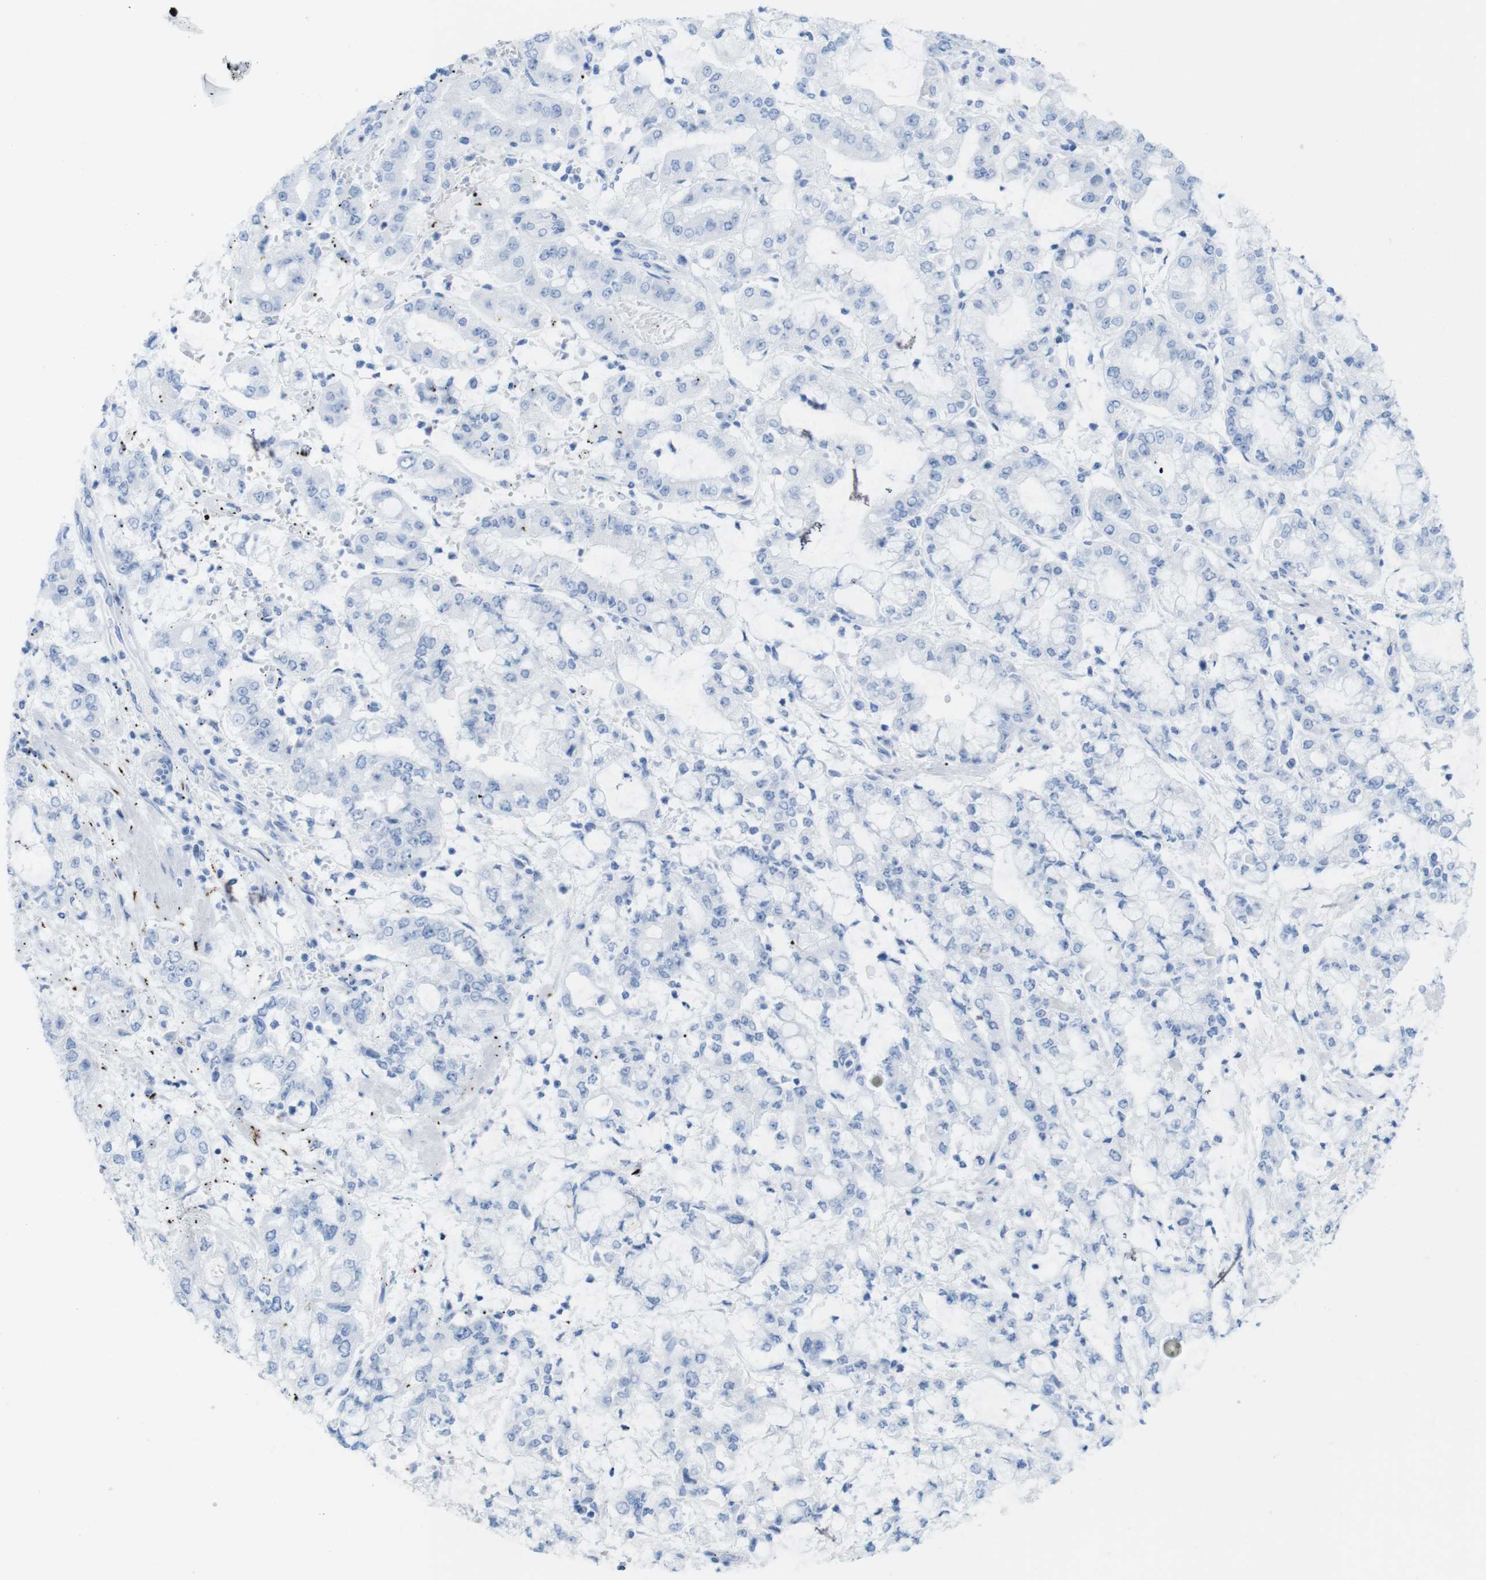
{"staining": {"intensity": "negative", "quantity": "none", "location": "none"}, "tissue": "stomach cancer", "cell_type": "Tumor cells", "image_type": "cancer", "snomed": [{"axis": "morphology", "description": "Adenocarcinoma, NOS"}, {"axis": "topography", "description": "Stomach"}], "caption": "This is an immunohistochemistry micrograph of human stomach adenocarcinoma. There is no expression in tumor cells.", "gene": "MYH7", "patient": {"sex": "male", "age": 76}}